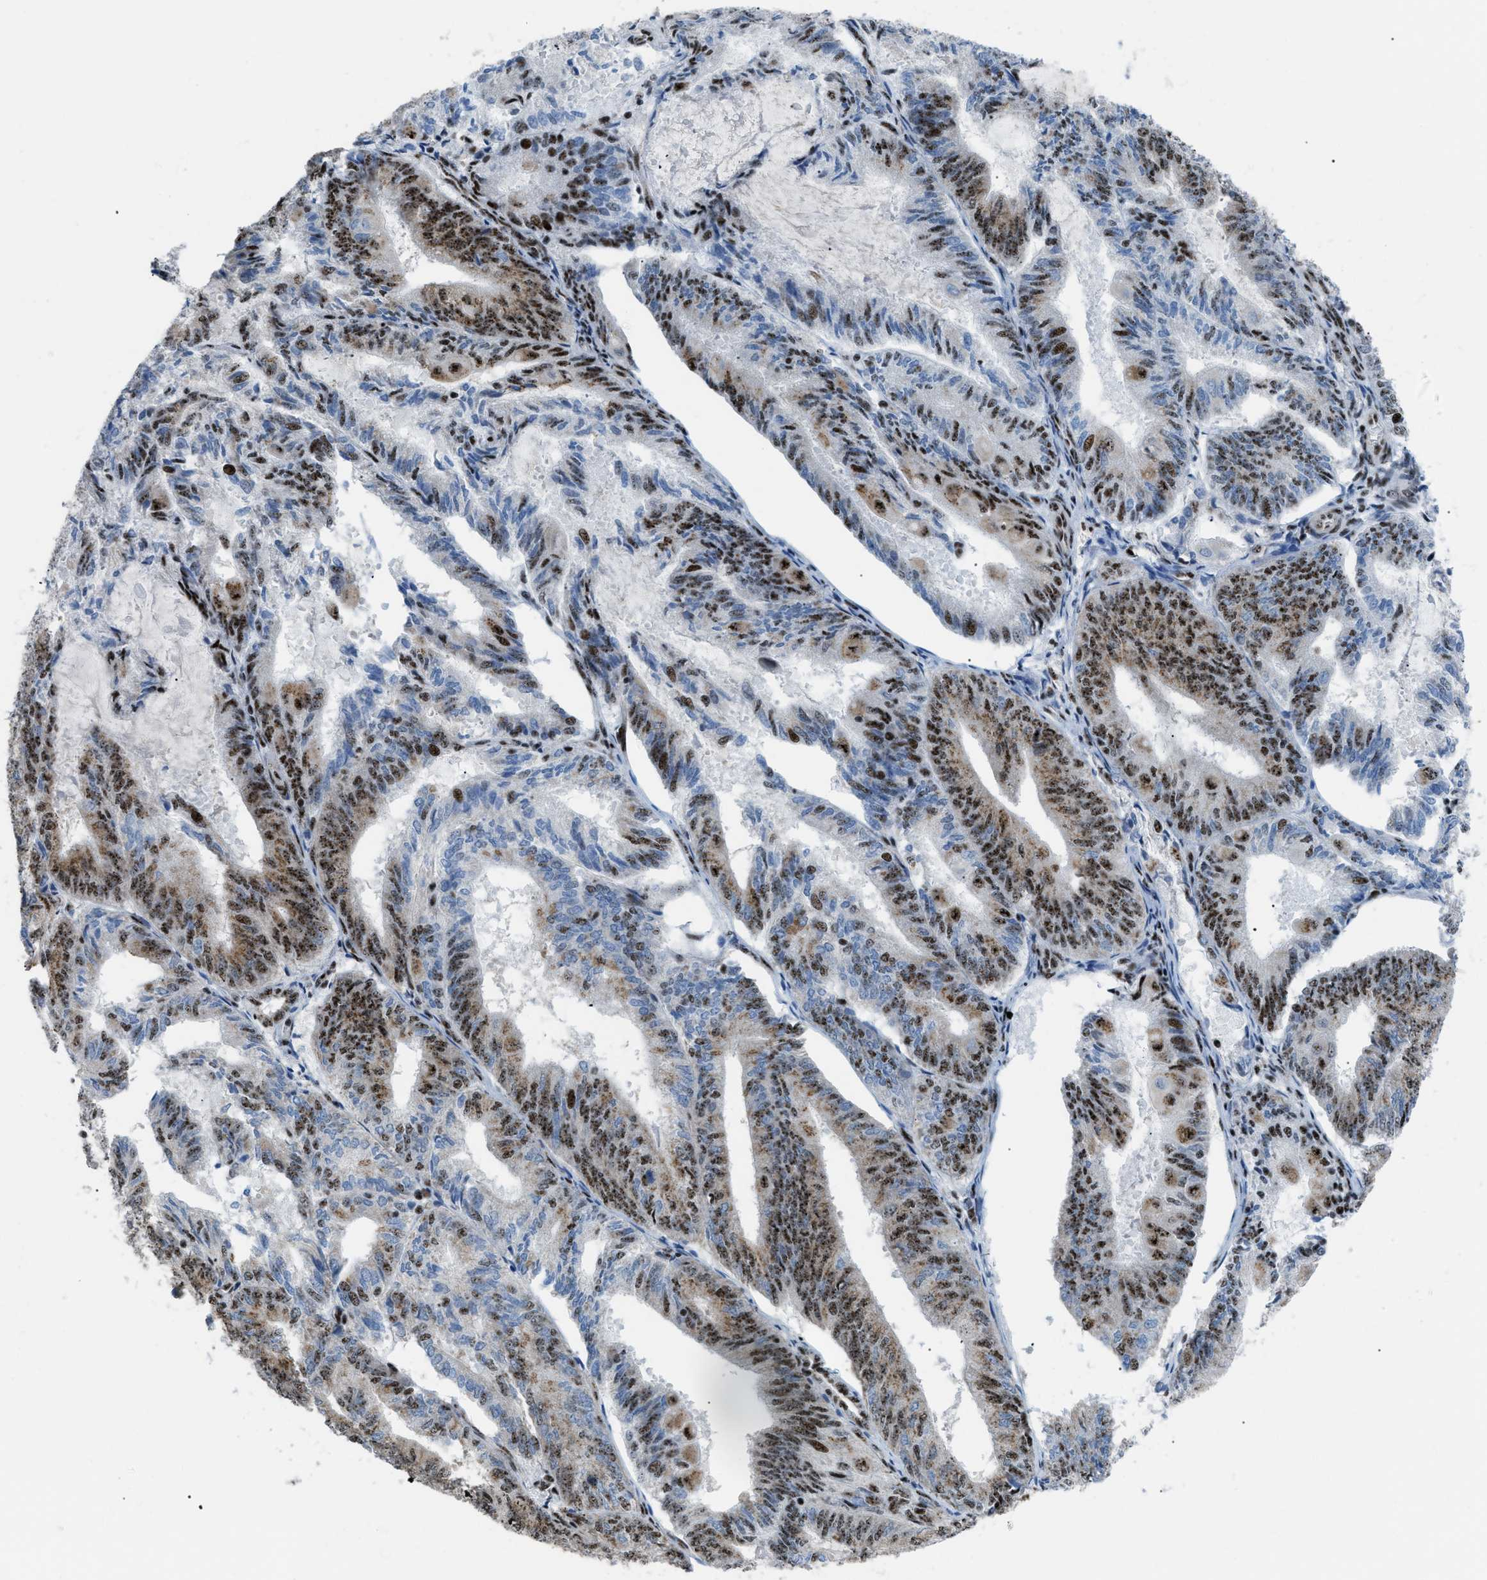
{"staining": {"intensity": "strong", "quantity": ">75%", "location": "nuclear"}, "tissue": "endometrial cancer", "cell_type": "Tumor cells", "image_type": "cancer", "snomed": [{"axis": "morphology", "description": "Adenocarcinoma, NOS"}, {"axis": "topography", "description": "Endometrium"}], "caption": "A high amount of strong nuclear staining is seen in about >75% of tumor cells in endometrial cancer tissue.", "gene": "CDR2", "patient": {"sex": "female", "age": 81}}